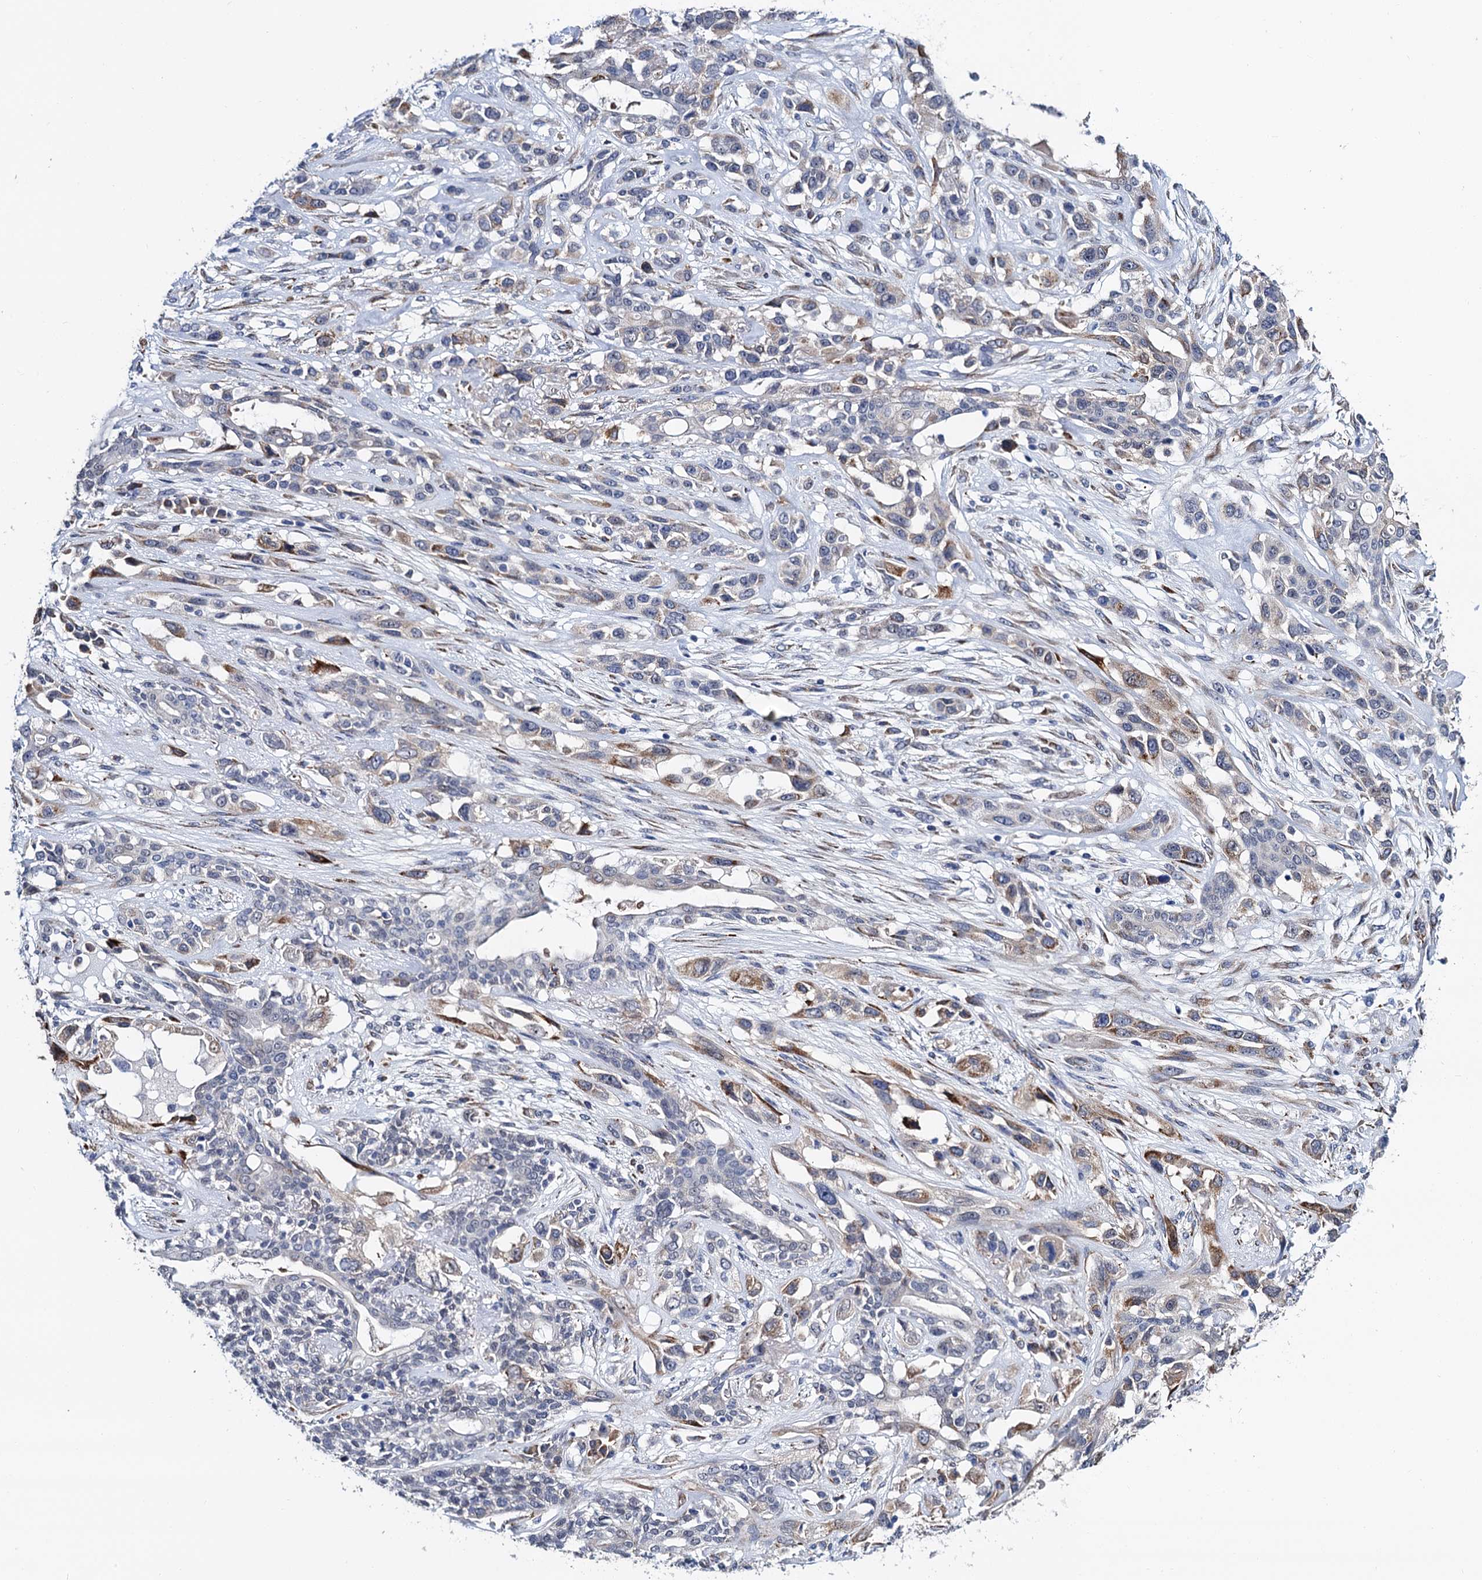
{"staining": {"intensity": "negative", "quantity": "none", "location": "none"}, "tissue": "lung cancer", "cell_type": "Tumor cells", "image_type": "cancer", "snomed": [{"axis": "morphology", "description": "Squamous cell carcinoma, NOS"}, {"axis": "topography", "description": "Lung"}], "caption": "High magnification brightfield microscopy of lung squamous cell carcinoma stained with DAB (3,3'-diaminobenzidine) (brown) and counterstained with hematoxylin (blue): tumor cells show no significant staining. (Brightfield microscopy of DAB (3,3'-diaminobenzidine) immunohistochemistry at high magnification).", "gene": "SLC7A10", "patient": {"sex": "female", "age": 70}}